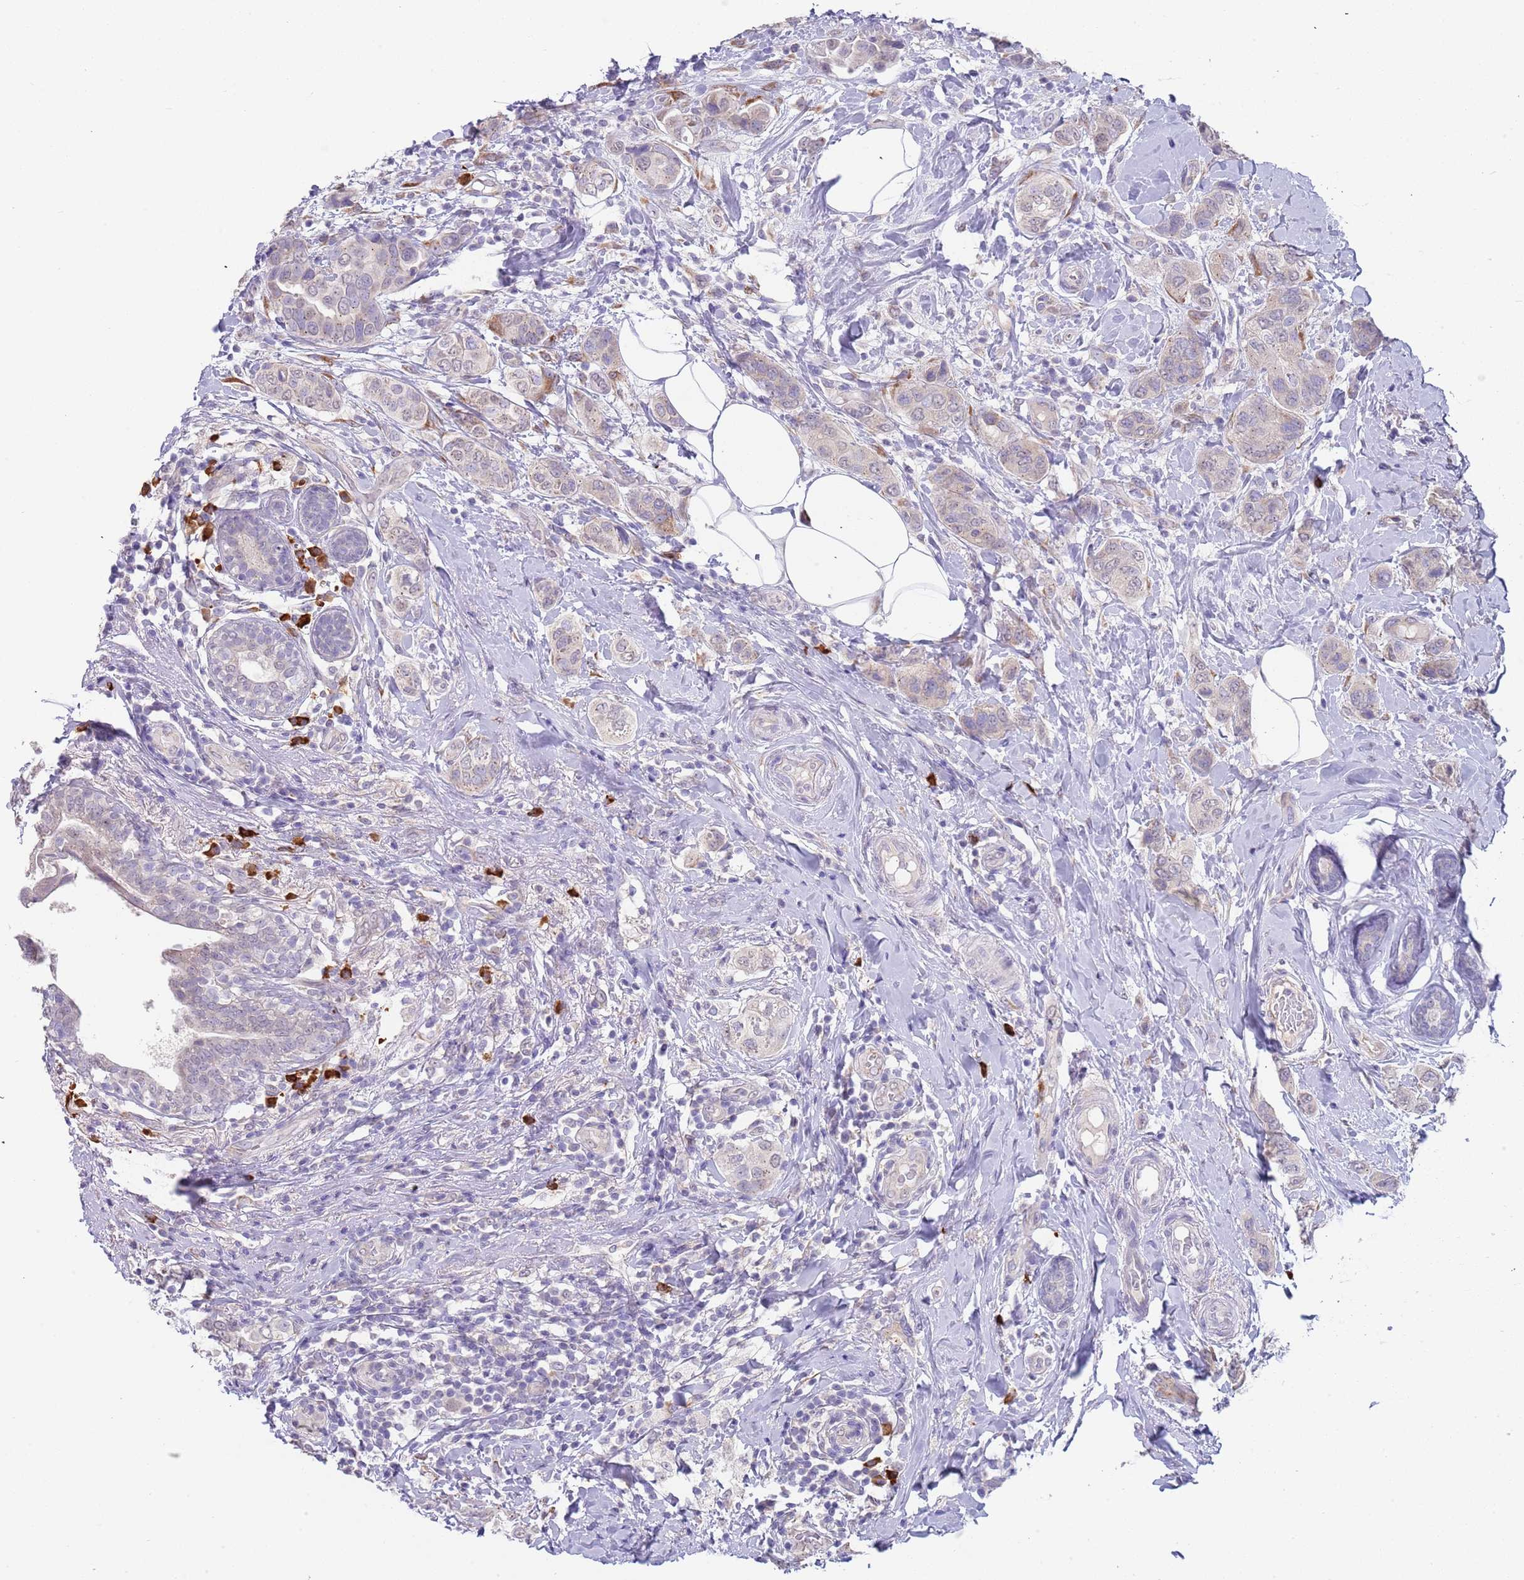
{"staining": {"intensity": "weak", "quantity": "25%-75%", "location": "cytoplasmic/membranous"}, "tissue": "breast cancer", "cell_type": "Tumor cells", "image_type": "cancer", "snomed": [{"axis": "morphology", "description": "Lobular carcinoma"}, {"axis": "topography", "description": "Breast"}], "caption": "Tumor cells demonstrate low levels of weak cytoplasmic/membranous positivity in approximately 25%-75% of cells in human breast cancer (lobular carcinoma).", "gene": "TNRC6C", "patient": {"sex": "female", "age": 51}}